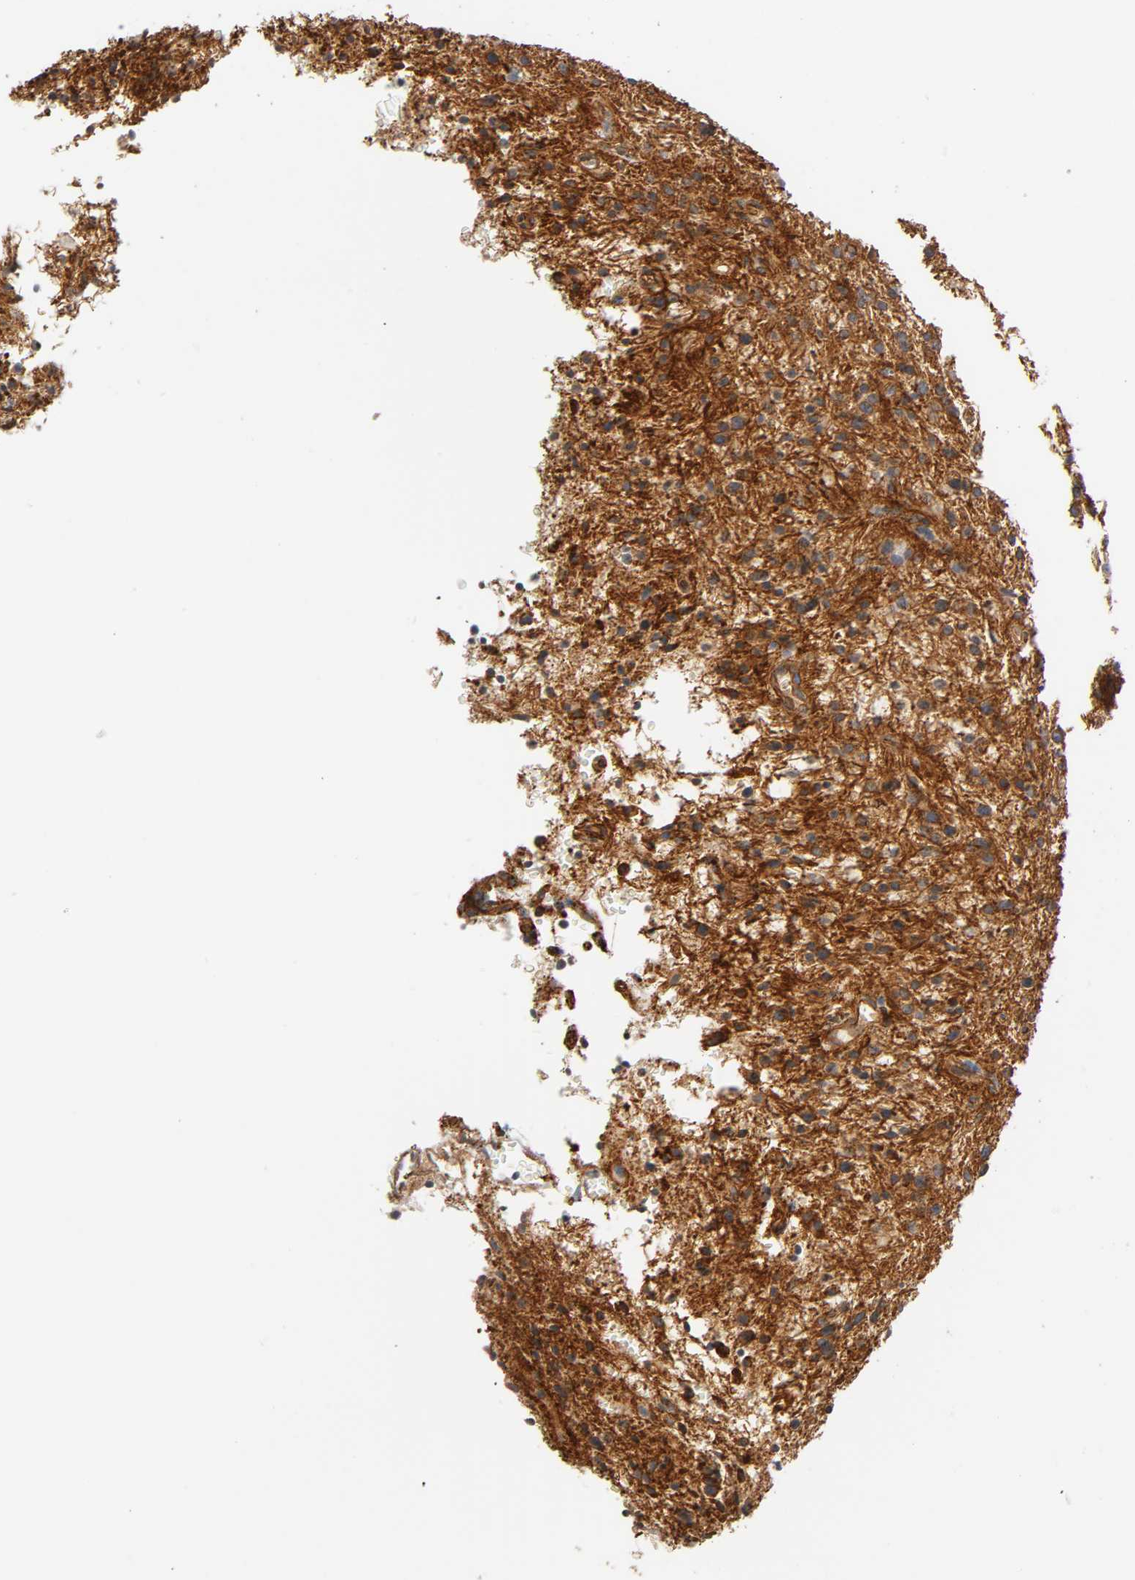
{"staining": {"intensity": "moderate", "quantity": ">75%", "location": "cytoplasmic/membranous"}, "tissue": "glioma", "cell_type": "Tumor cells", "image_type": "cancer", "snomed": [{"axis": "morphology", "description": "Glioma, malignant, NOS"}, {"axis": "topography", "description": "Cerebellum"}], "caption": "Approximately >75% of tumor cells in human glioma reveal moderate cytoplasmic/membranous protein expression as visualized by brown immunohistochemical staining.", "gene": "SPTAN1", "patient": {"sex": "female", "age": 10}}